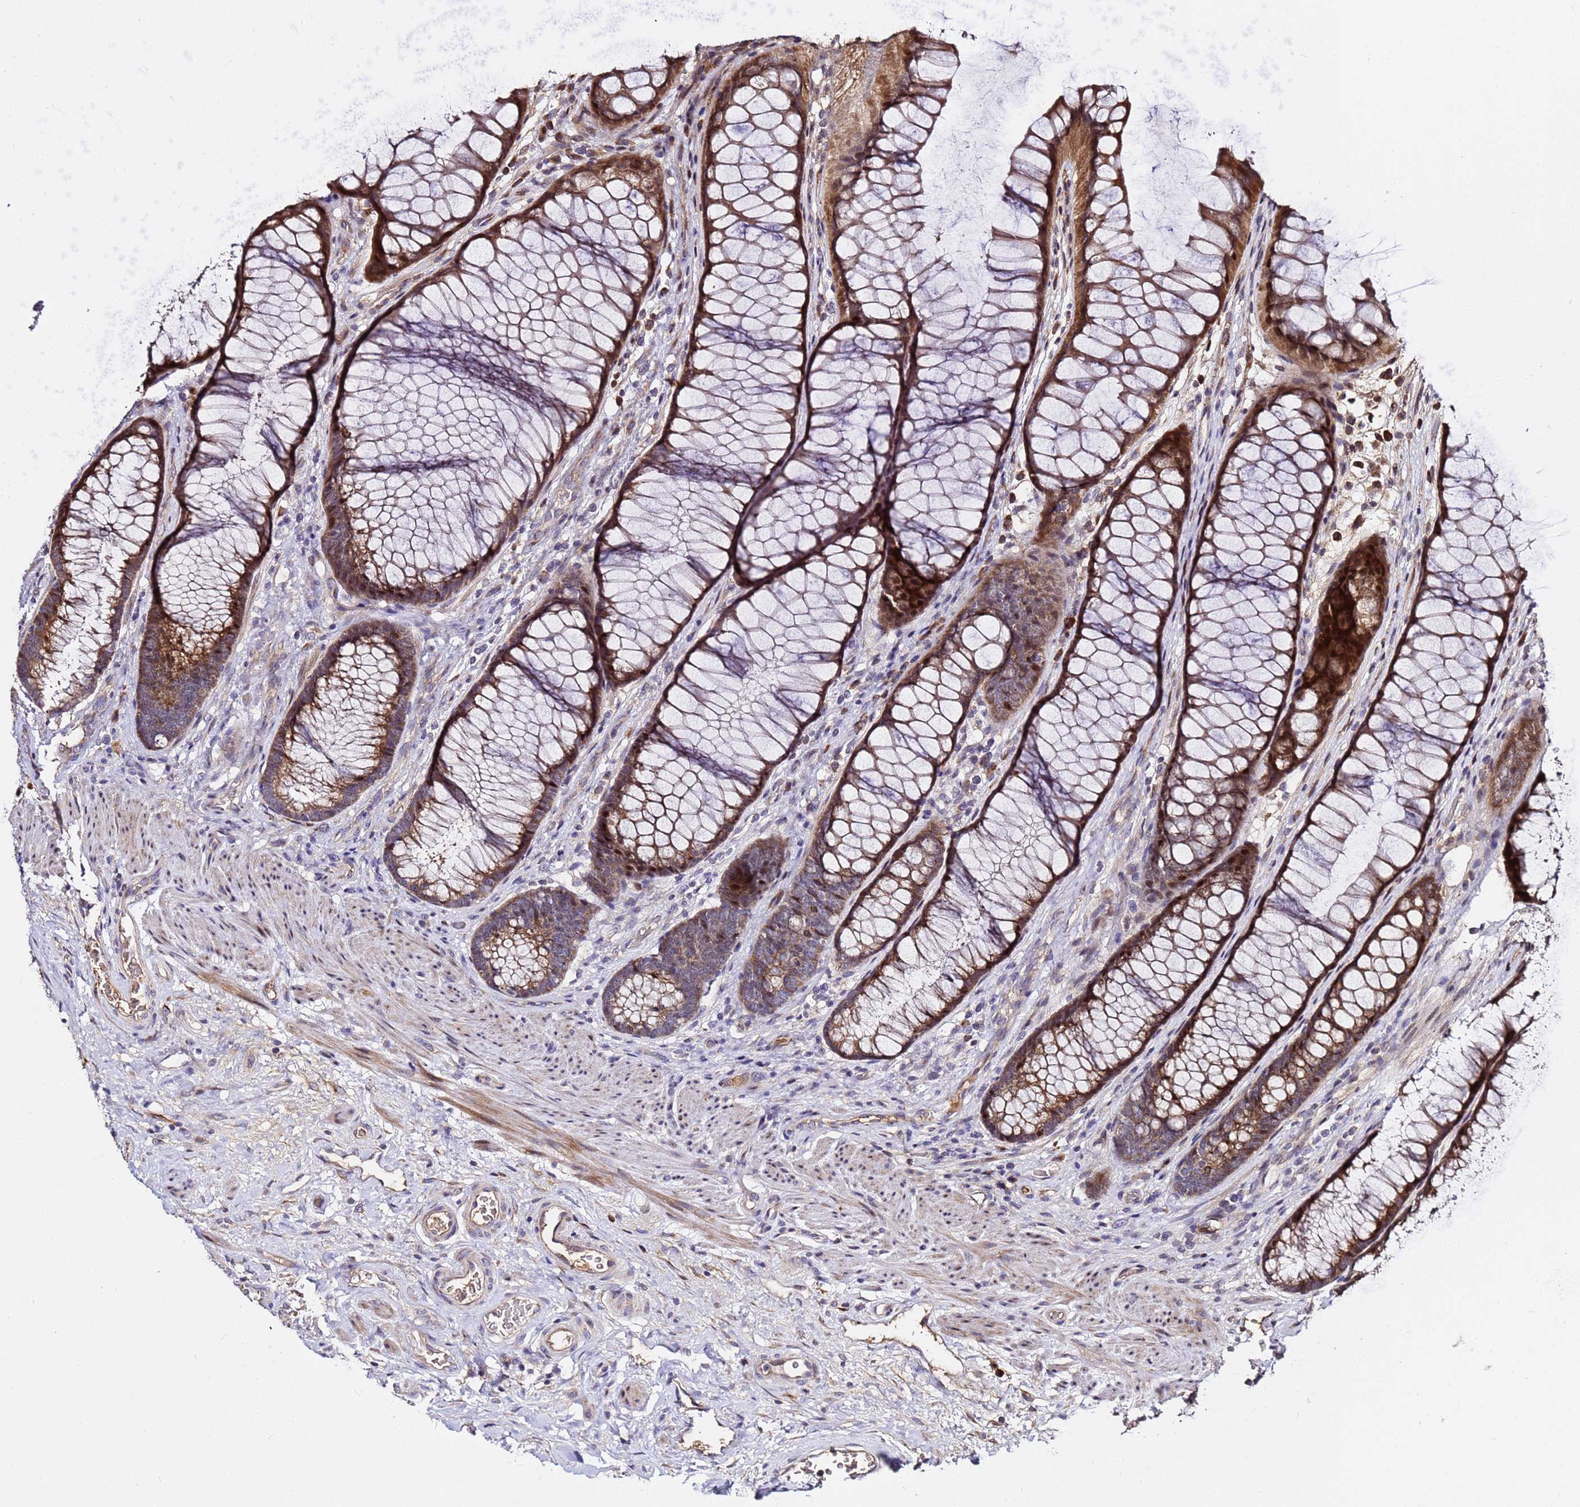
{"staining": {"intensity": "moderate", "quantity": ">75%", "location": "cytoplasmic/membranous"}, "tissue": "colon", "cell_type": "Endothelial cells", "image_type": "normal", "snomed": [{"axis": "morphology", "description": "Normal tissue, NOS"}, {"axis": "topography", "description": "Colon"}], "caption": "Protein expression analysis of normal colon exhibits moderate cytoplasmic/membranous positivity in approximately >75% of endothelial cells.", "gene": "WNK4", "patient": {"sex": "female", "age": 82}}